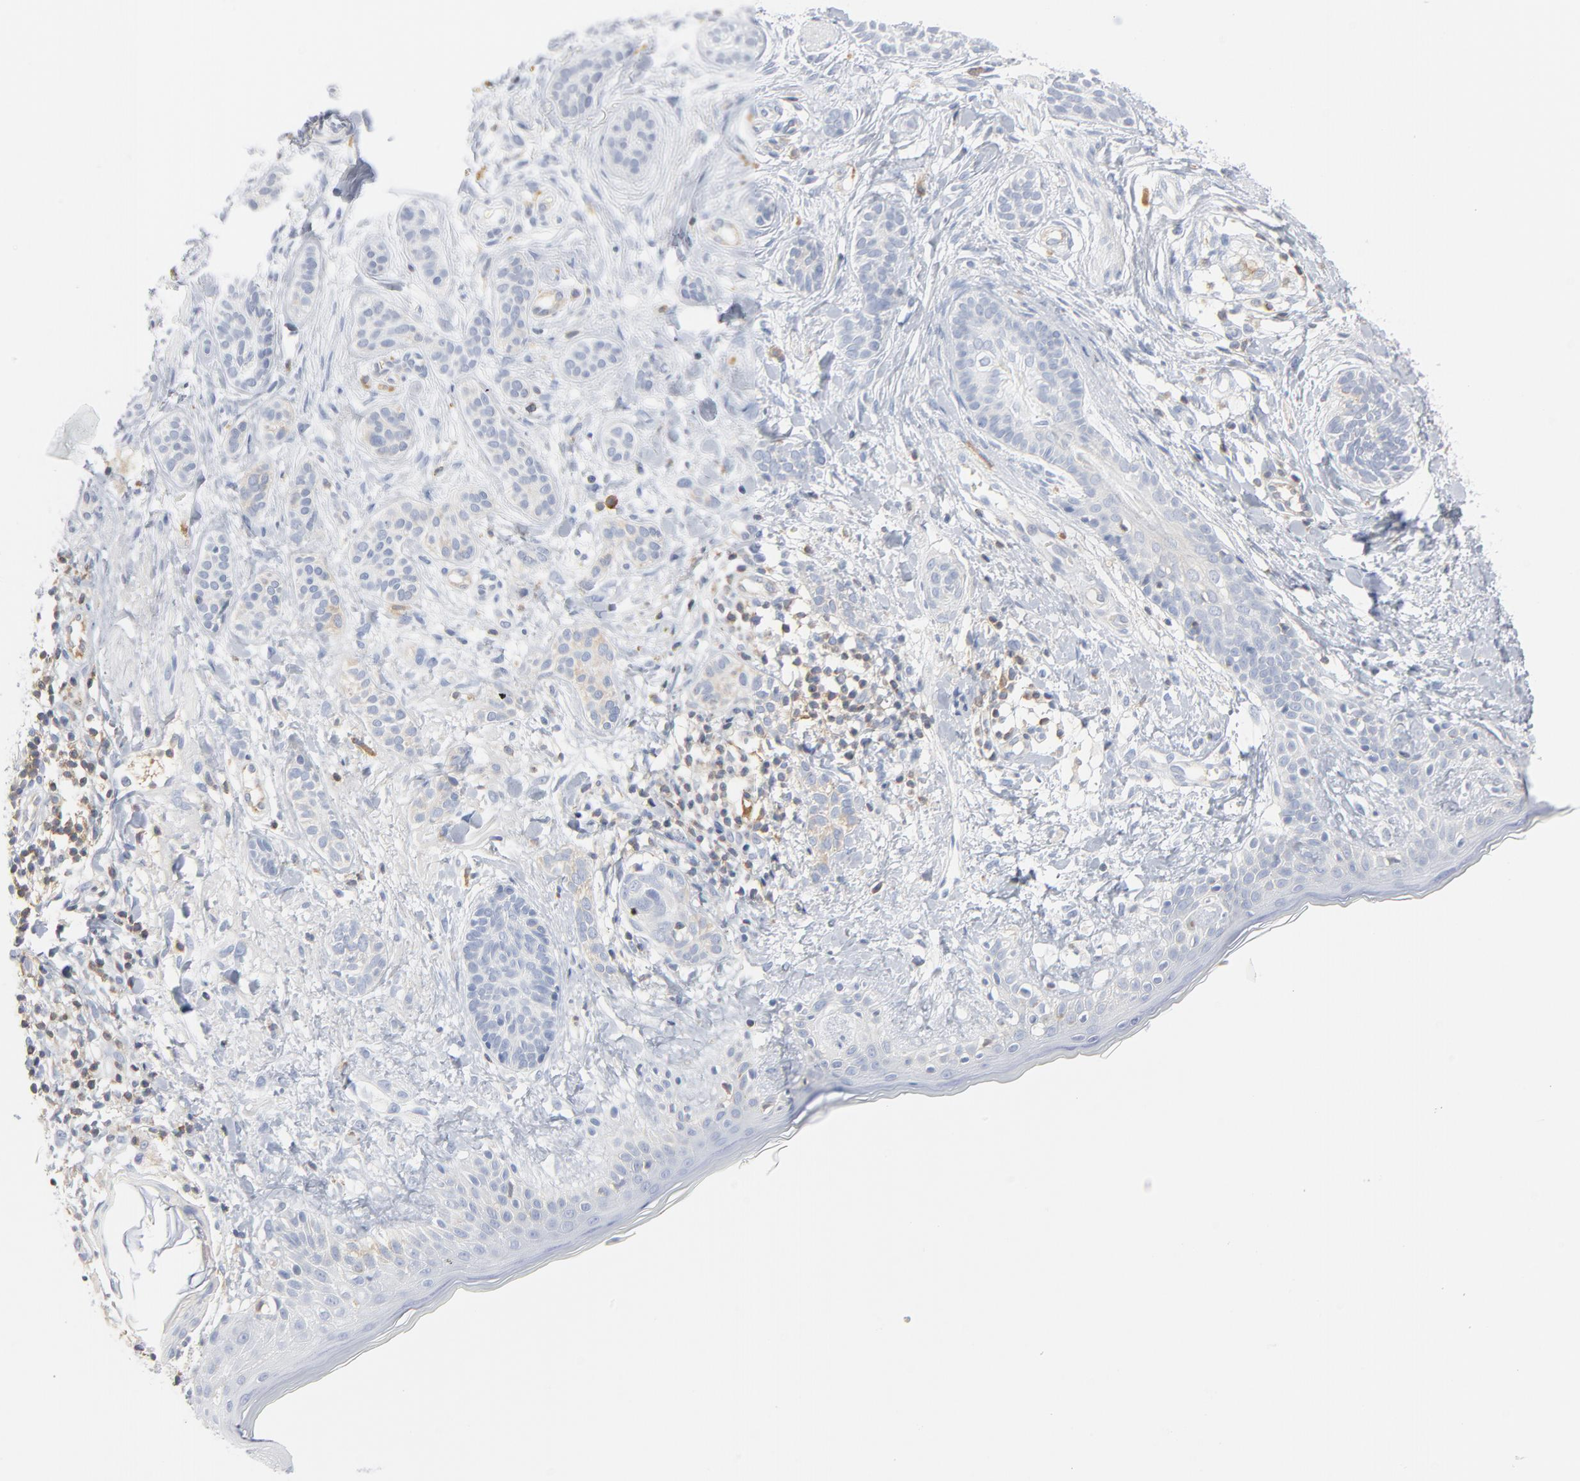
{"staining": {"intensity": "weak", "quantity": "<25%", "location": "cytoplasmic/membranous"}, "tissue": "skin cancer", "cell_type": "Tumor cells", "image_type": "cancer", "snomed": [{"axis": "morphology", "description": "Normal tissue, NOS"}, {"axis": "morphology", "description": "Basal cell carcinoma"}, {"axis": "topography", "description": "Skin"}], "caption": "This is a histopathology image of immunohistochemistry (IHC) staining of skin basal cell carcinoma, which shows no positivity in tumor cells.", "gene": "PTK2B", "patient": {"sex": "male", "age": 63}}